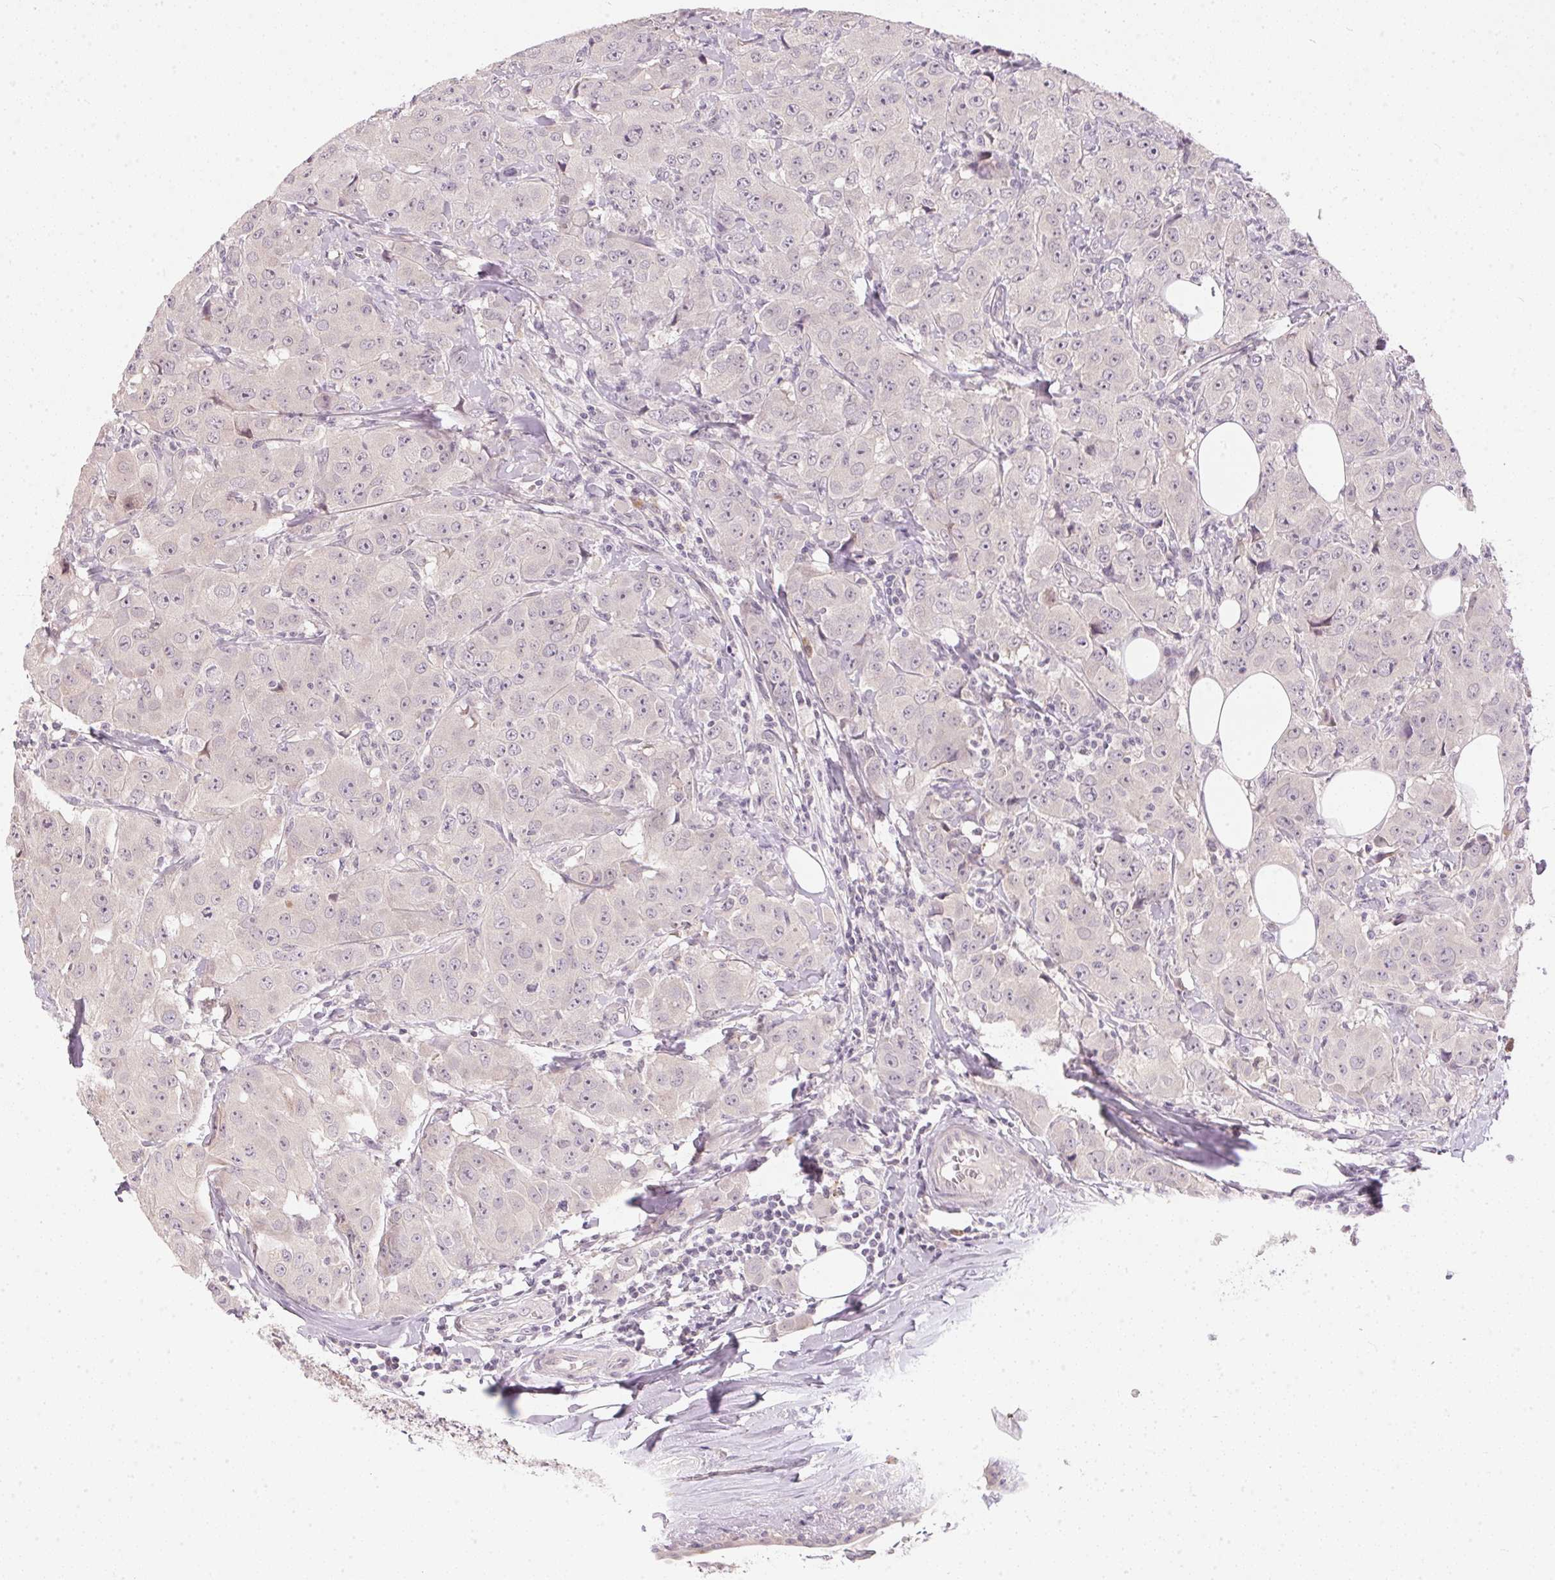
{"staining": {"intensity": "negative", "quantity": "none", "location": "none"}, "tissue": "breast cancer", "cell_type": "Tumor cells", "image_type": "cancer", "snomed": [{"axis": "morphology", "description": "Normal tissue, NOS"}, {"axis": "morphology", "description": "Duct carcinoma"}, {"axis": "topography", "description": "Breast"}], "caption": "Tumor cells show no significant protein staining in breast intraductal carcinoma.", "gene": "TTC23L", "patient": {"sex": "female", "age": 43}}